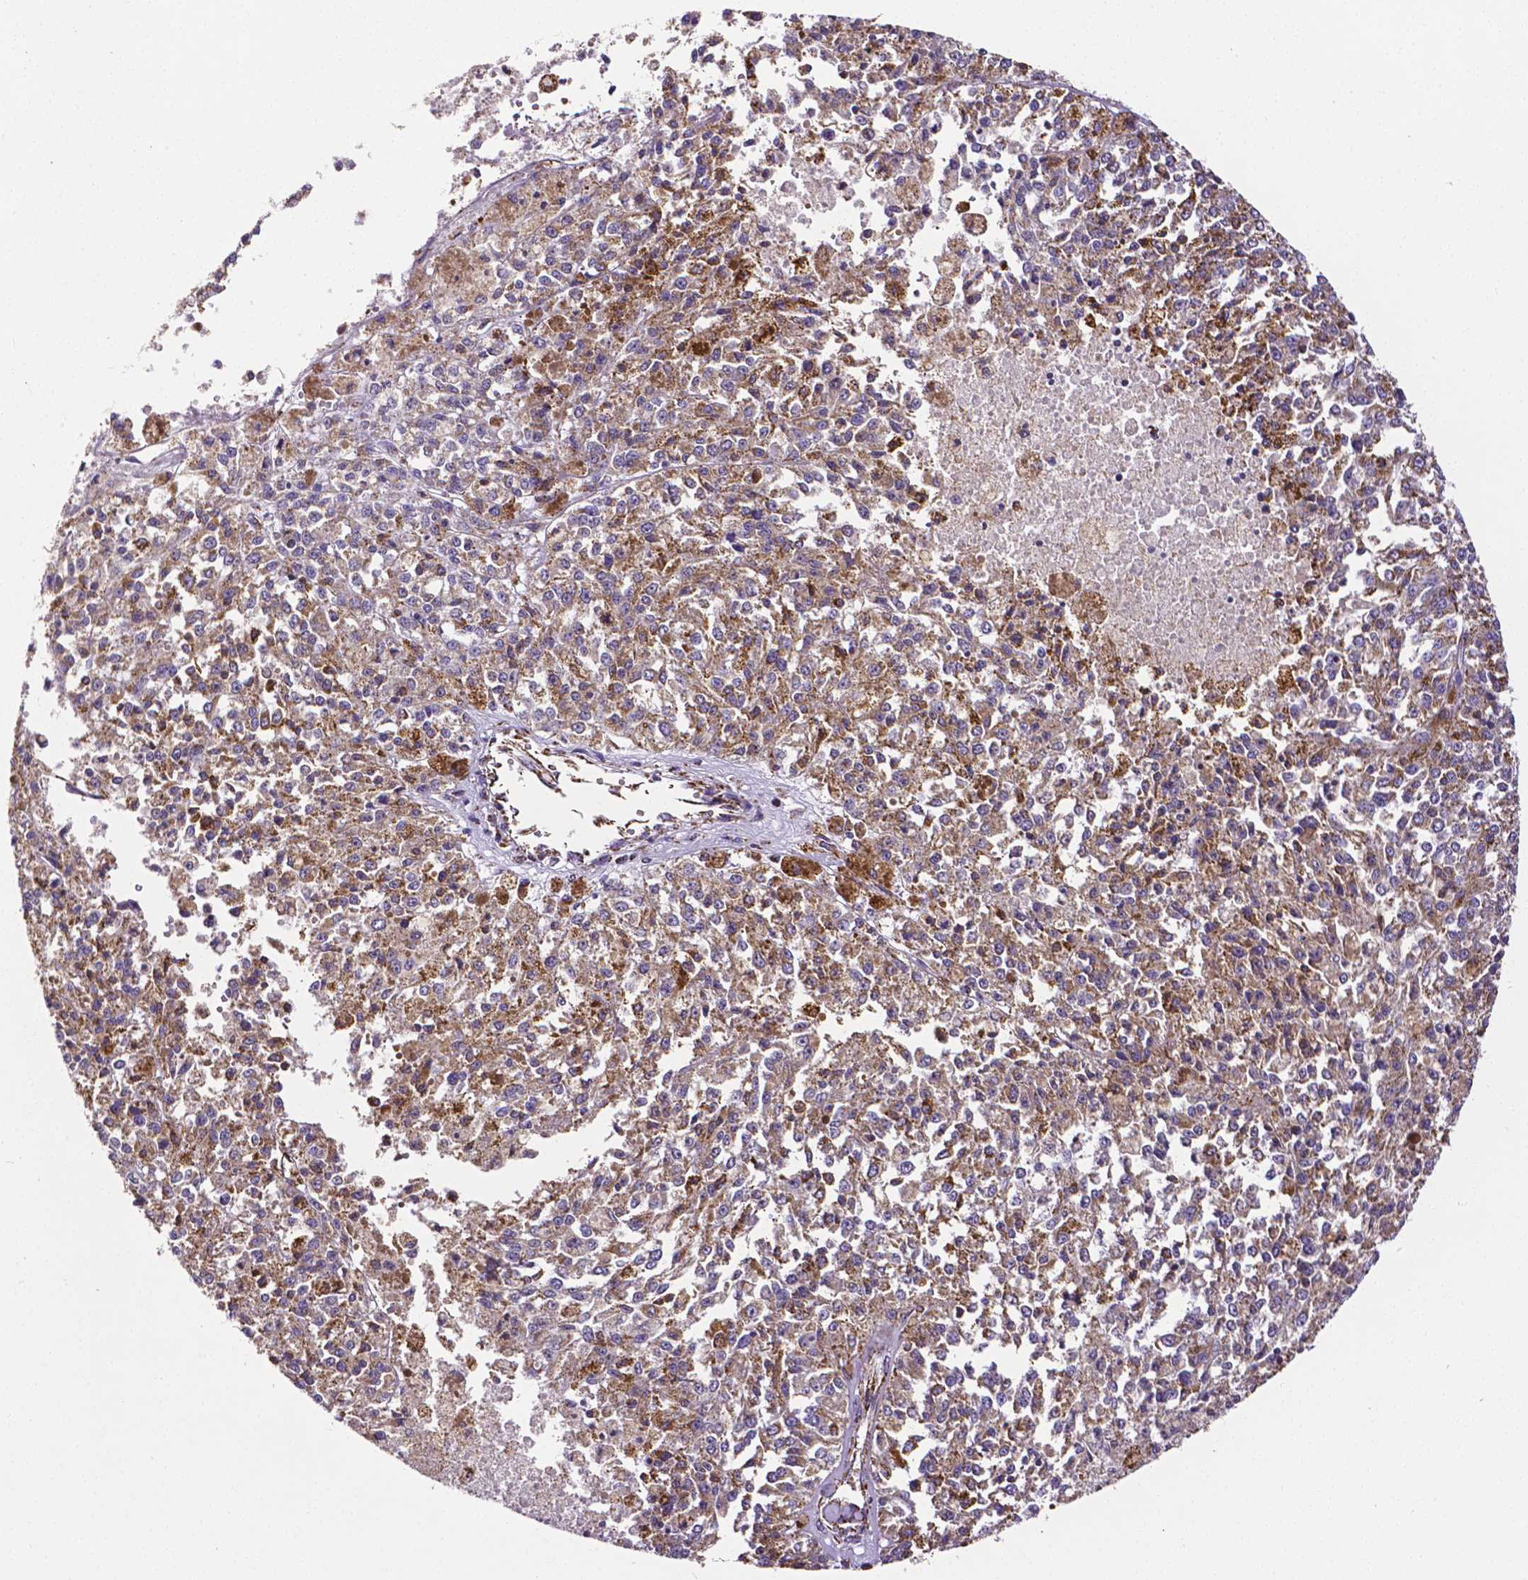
{"staining": {"intensity": "moderate", "quantity": ">75%", "location": "cytoplasmic/membranous"}, "tissue": "melanoma", "cell_type": "Tumor cells", "image_type": "cancer", "snomed": [{"axis": "morphology", "description": "Malignant melanoma, Metastatic site"}, {"axis": "topography", "description": "Lymph node"}], "caption": "IHC (DAB (3,3'-diaminobenzidine)) staining of human melanoma shows moderate cytoplasmic/membranous protein expression in about >75% of tumor cells. The protein of interest is shown in brown color, while the nuclei are stained blue.", "gene": "MACC1", "patient": {"sex": "female", "age": 64}}